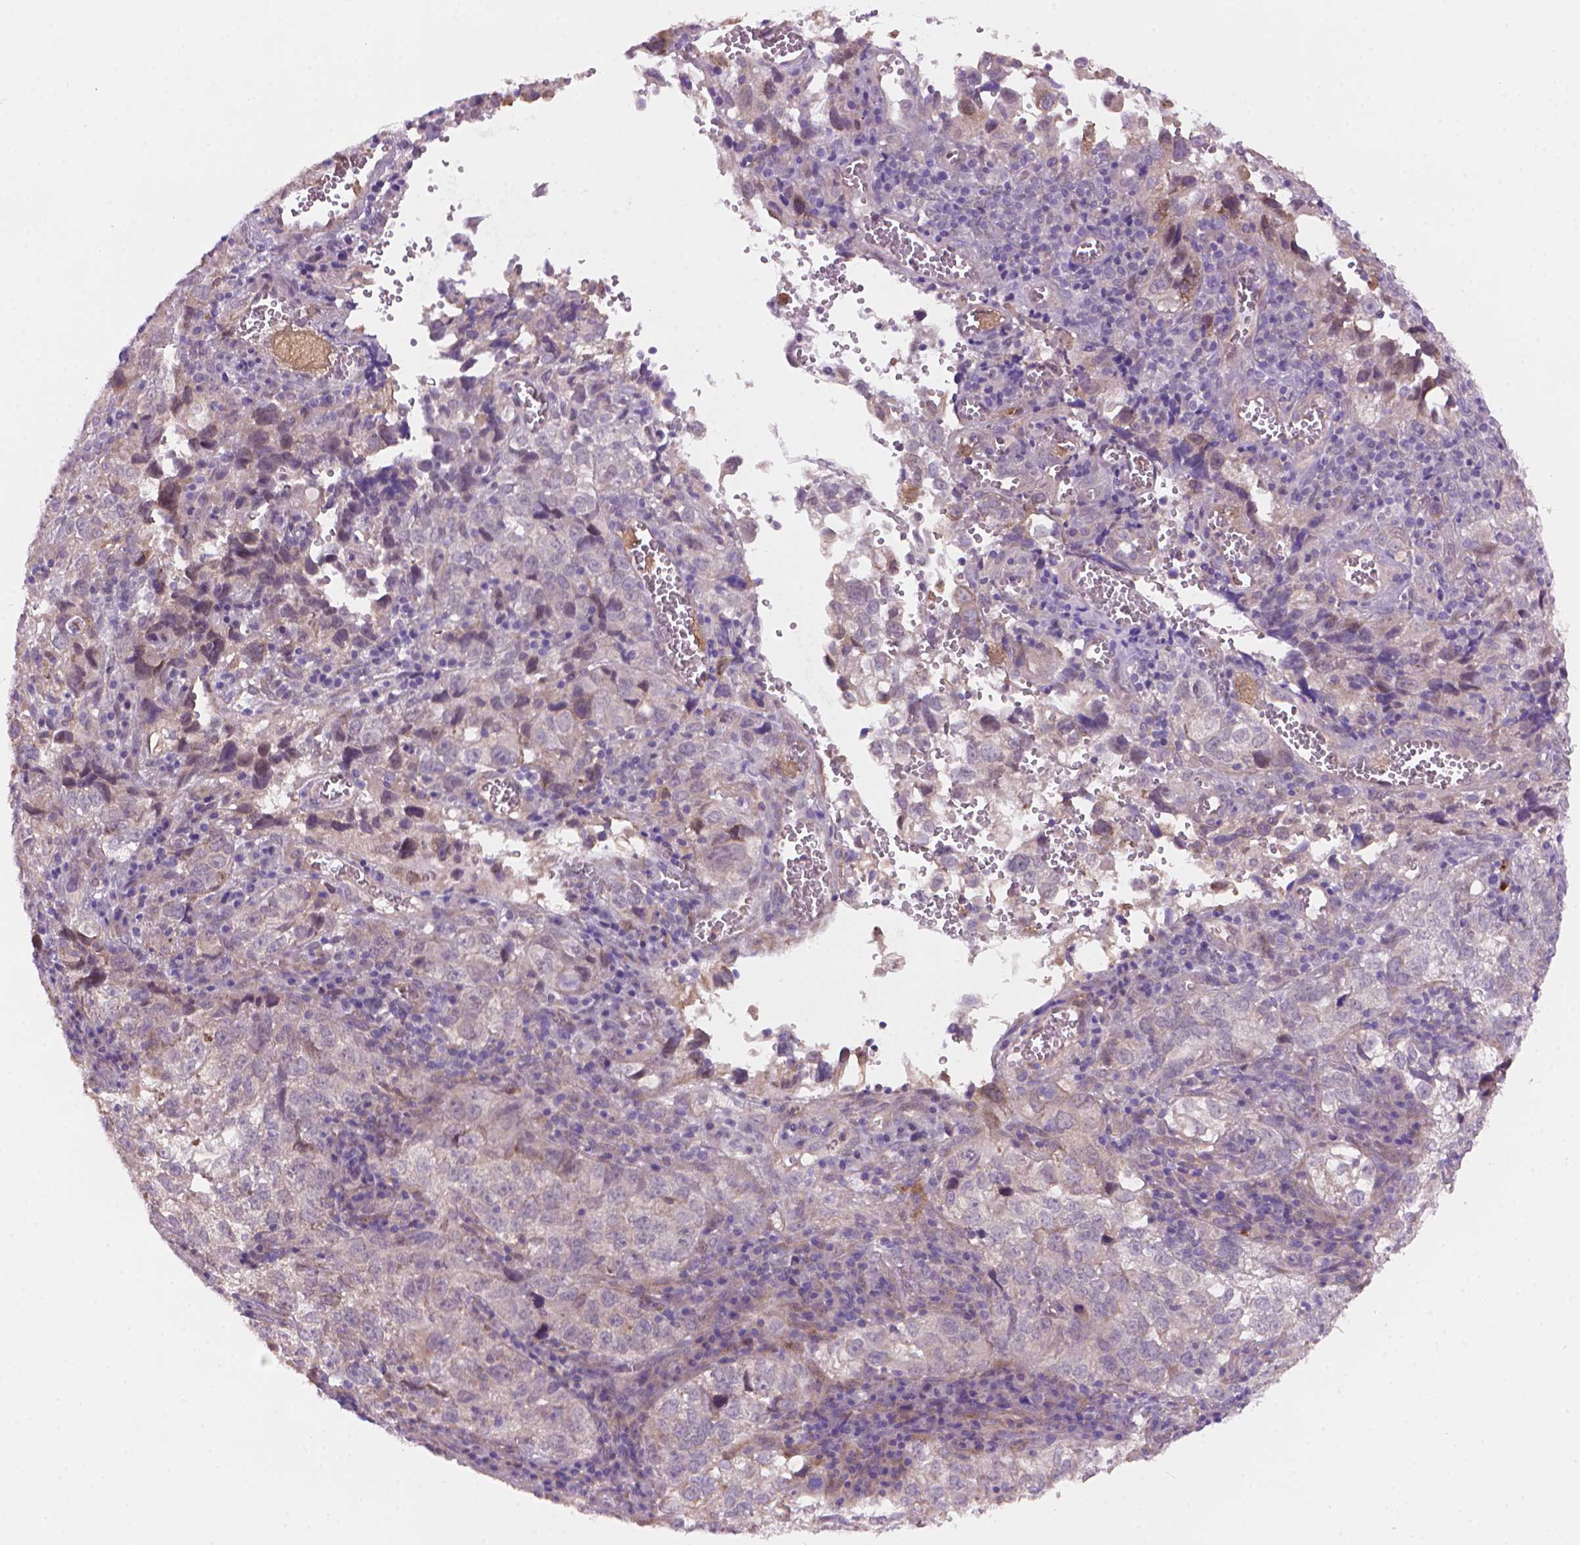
{"staining": {"intensity": "negative", "quantity": "none", "location": "none"}, "tissue": "cervical cancer", "cell_type": "Tumor cells", "image_type": "cancer", "snomed": [{"axis": "morphology", "description": "Squamous cell carcinoma, NOS"}, {"axis": "topography", "description": "Cervix"}], "caption": "This histopathology image is of squamous cell carcinoma (cervical) stained with immunohistochemistry (IHC) to label a protein in brown with the nuclei are counter-stained blue. There is no positivity in tumor cells. The staining was performed using DAB to visualize the protein expression in brown, while the nuclei were stained in blue with hematoxylin (Magnification: 20x).", "gene": "AMMECR1", "patient": {"sex": "female", "age": 55}}